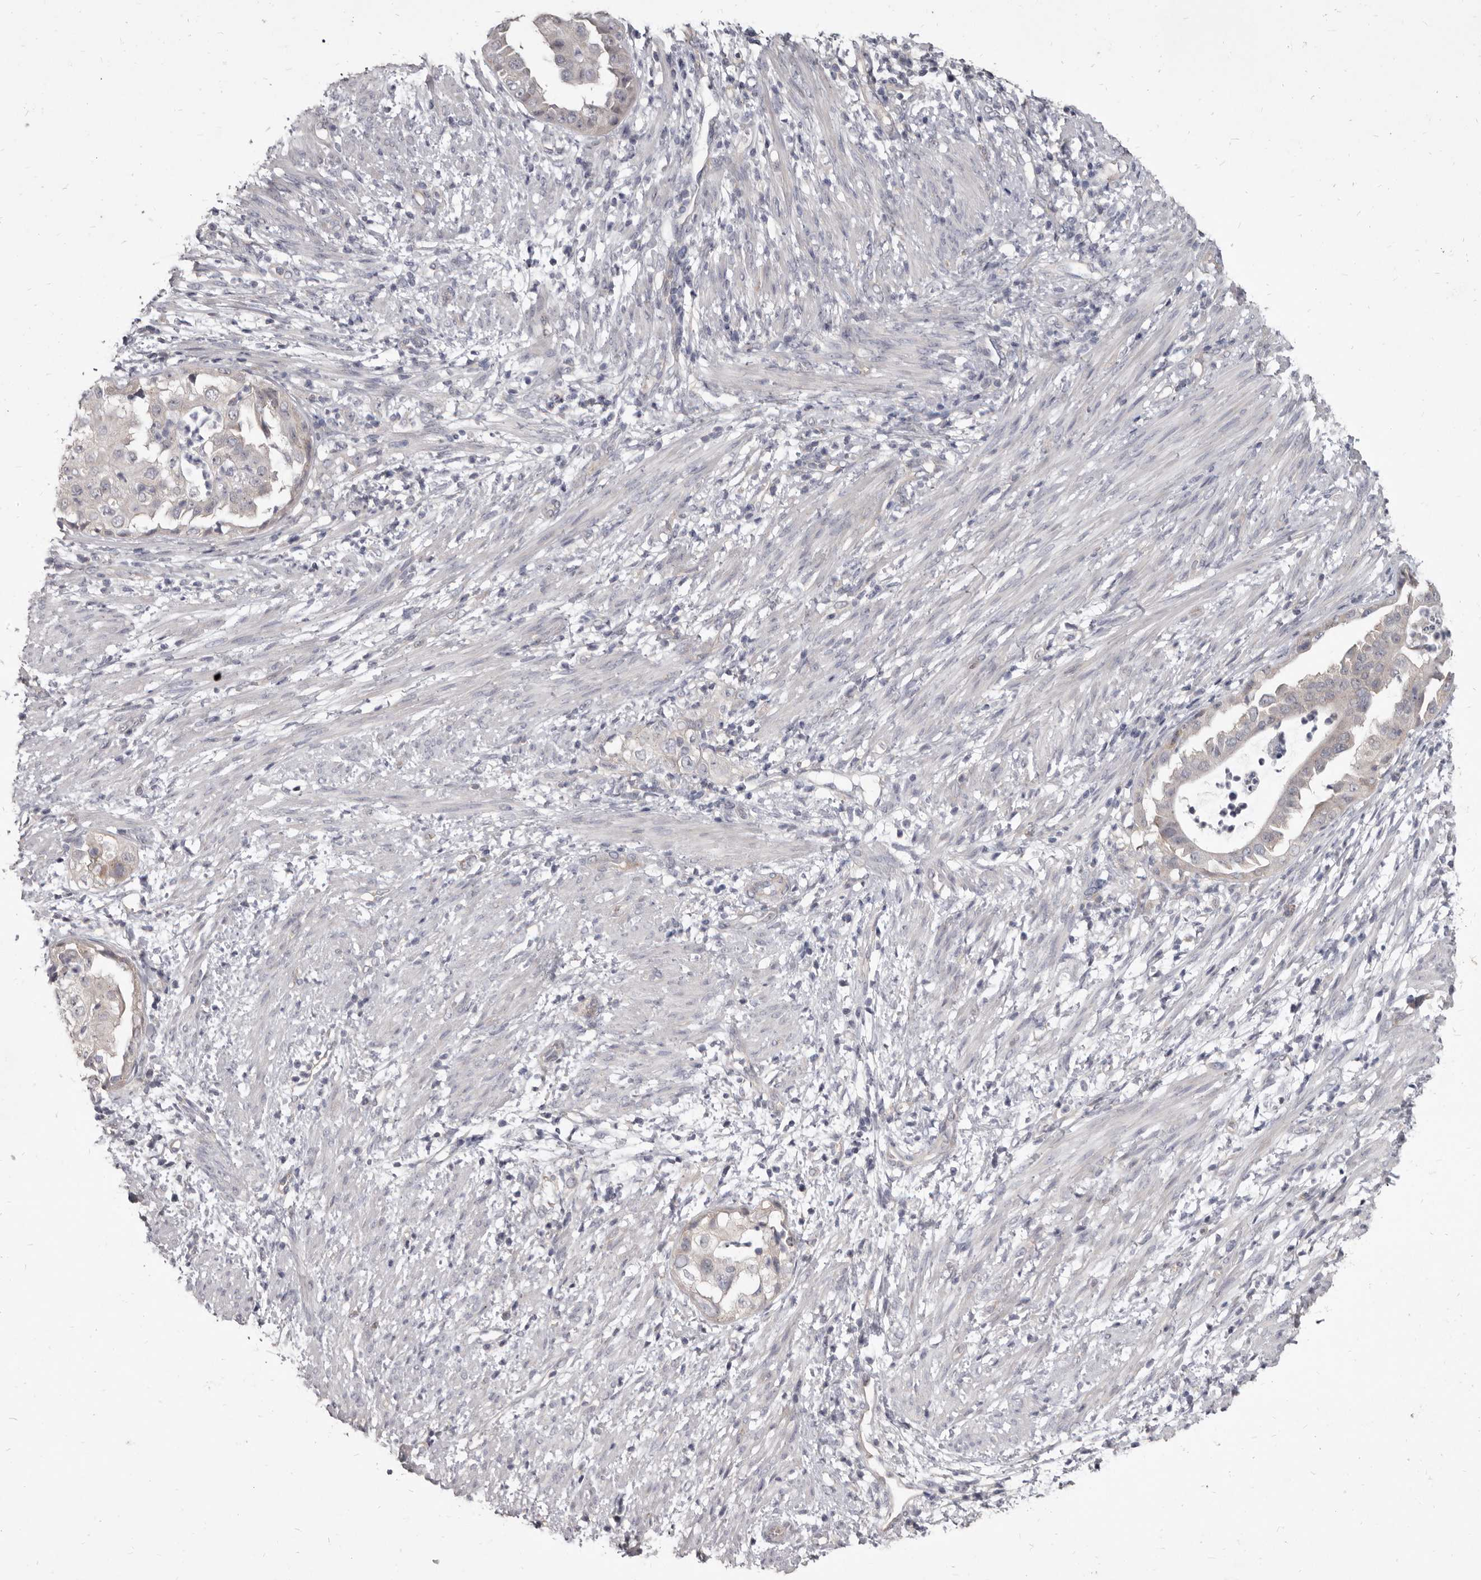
{"staining": {"intensity": "negative", "quantity": "none", "location": "none"}, "tissue": "endometrial cancer", "cell_type": "Tumor cells", "image_type": "cancer", "snomed": [{"axis": "morphology", "description": "Adenocarcinoma, NOS"}, {"axis": "topography", "description": "Endometrium"}], "caption": "An IHC image of endometrial cancer (adenocarcinoma) is shown. There is no staining in tumor cells of endometrial cancer (adenocarcinoma).", "gene": "GSK3B", "patient": {"sex": "female", "age": 85}}